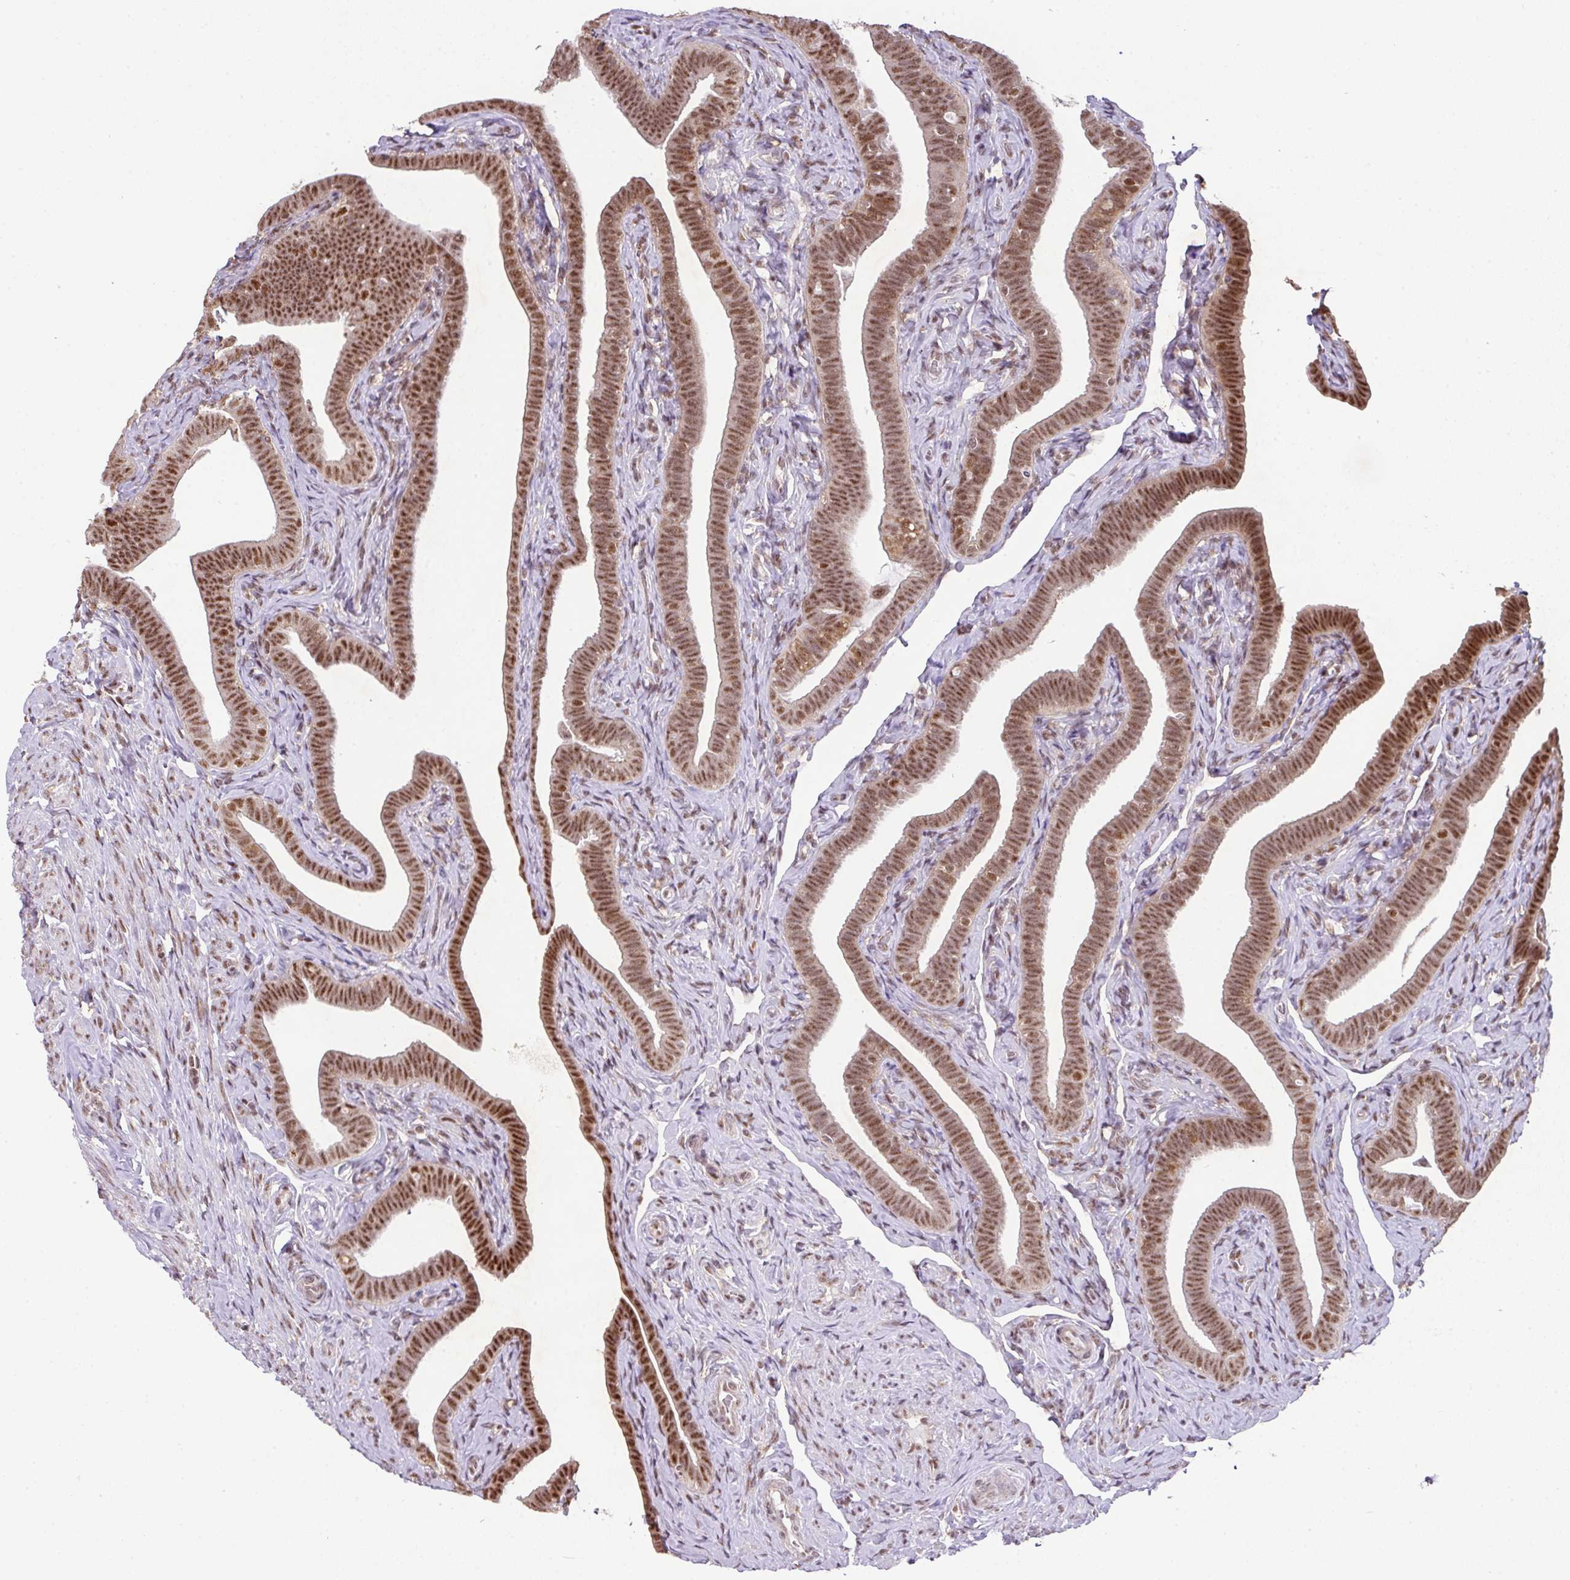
{"staining": {"intensity": "strong", "quantity": ">75%", "location": "nuclear"}, "tissue": "fallopian tube", "cell_type": "Glandular cells", "image_type": "normal", "snomed": [{"axis": "morphology", "description": "Normal tissue, NOS"}, {"axis": "topography", "description": "Fallopian tube"}], "caption": "Immunohistochemistry micrograph of unremarkable fallopian tube: fallopian tube stained using IHC demonstrates high levels of strong protein expression localized specifically in the nuclear of glandular cells, appearing as a nuclear brown color.", "gene": "PLK1", "patient": {"sex": "female", "age": 69}}